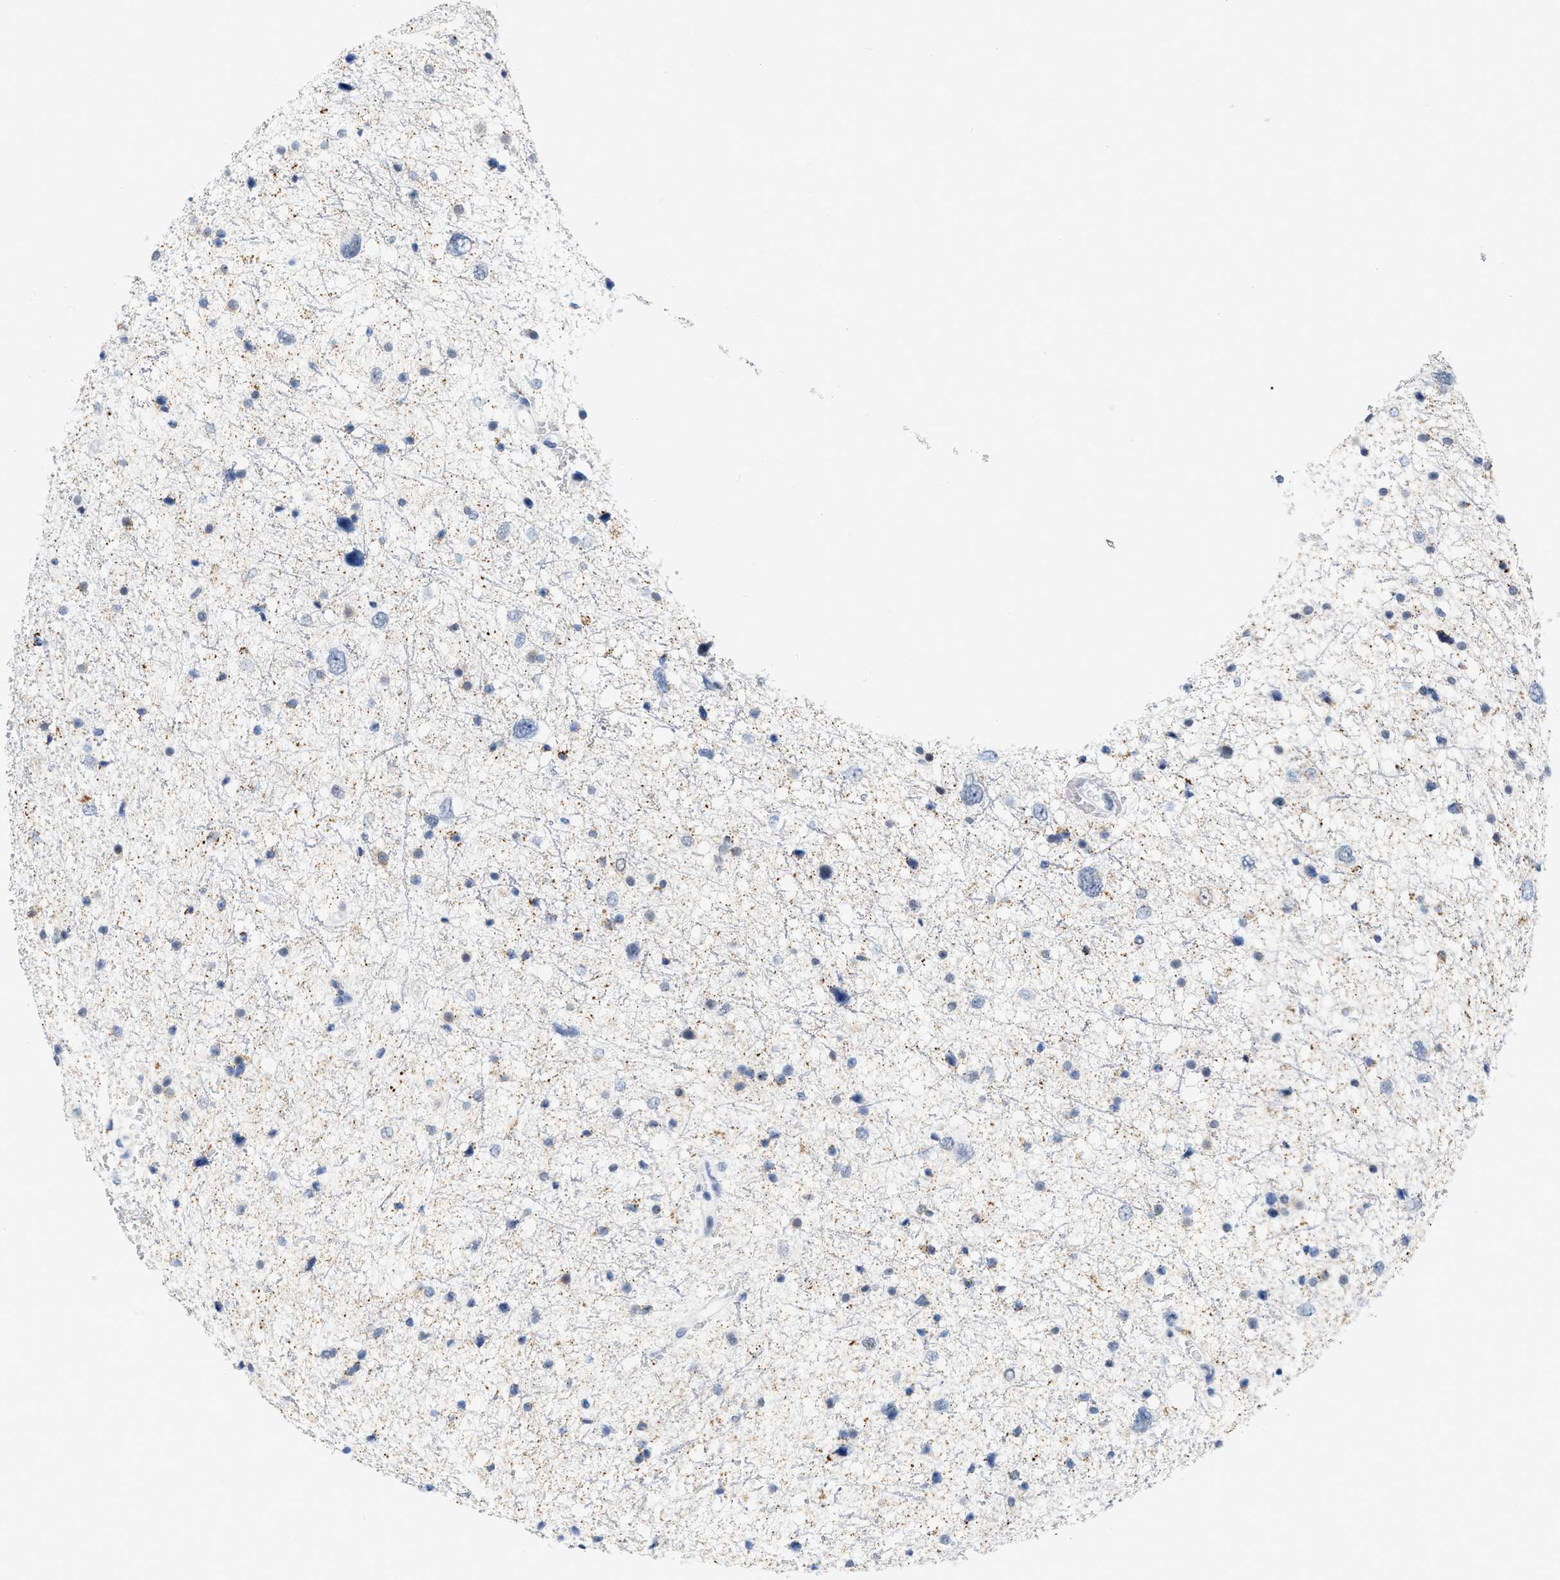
{"staining": {"intensity": "negative", "quantity": "none", "location": "none"}, "tissue": "glioma", "cell_type": "Tumor cells", "image_type": "cancer", "snomed": [{"axis": "morphology", "description": "Glioma, malignant, Low grade"}, {"axis": "topography", "description": "Brain"}], "caption": "A high-resolution photomicrograph shows immunohistochemistry staining of glioma, which demonstrates no significant staining in tumor cells.", "gene": "XIRP1", "patient": {"sex": "female", "age": 37}}